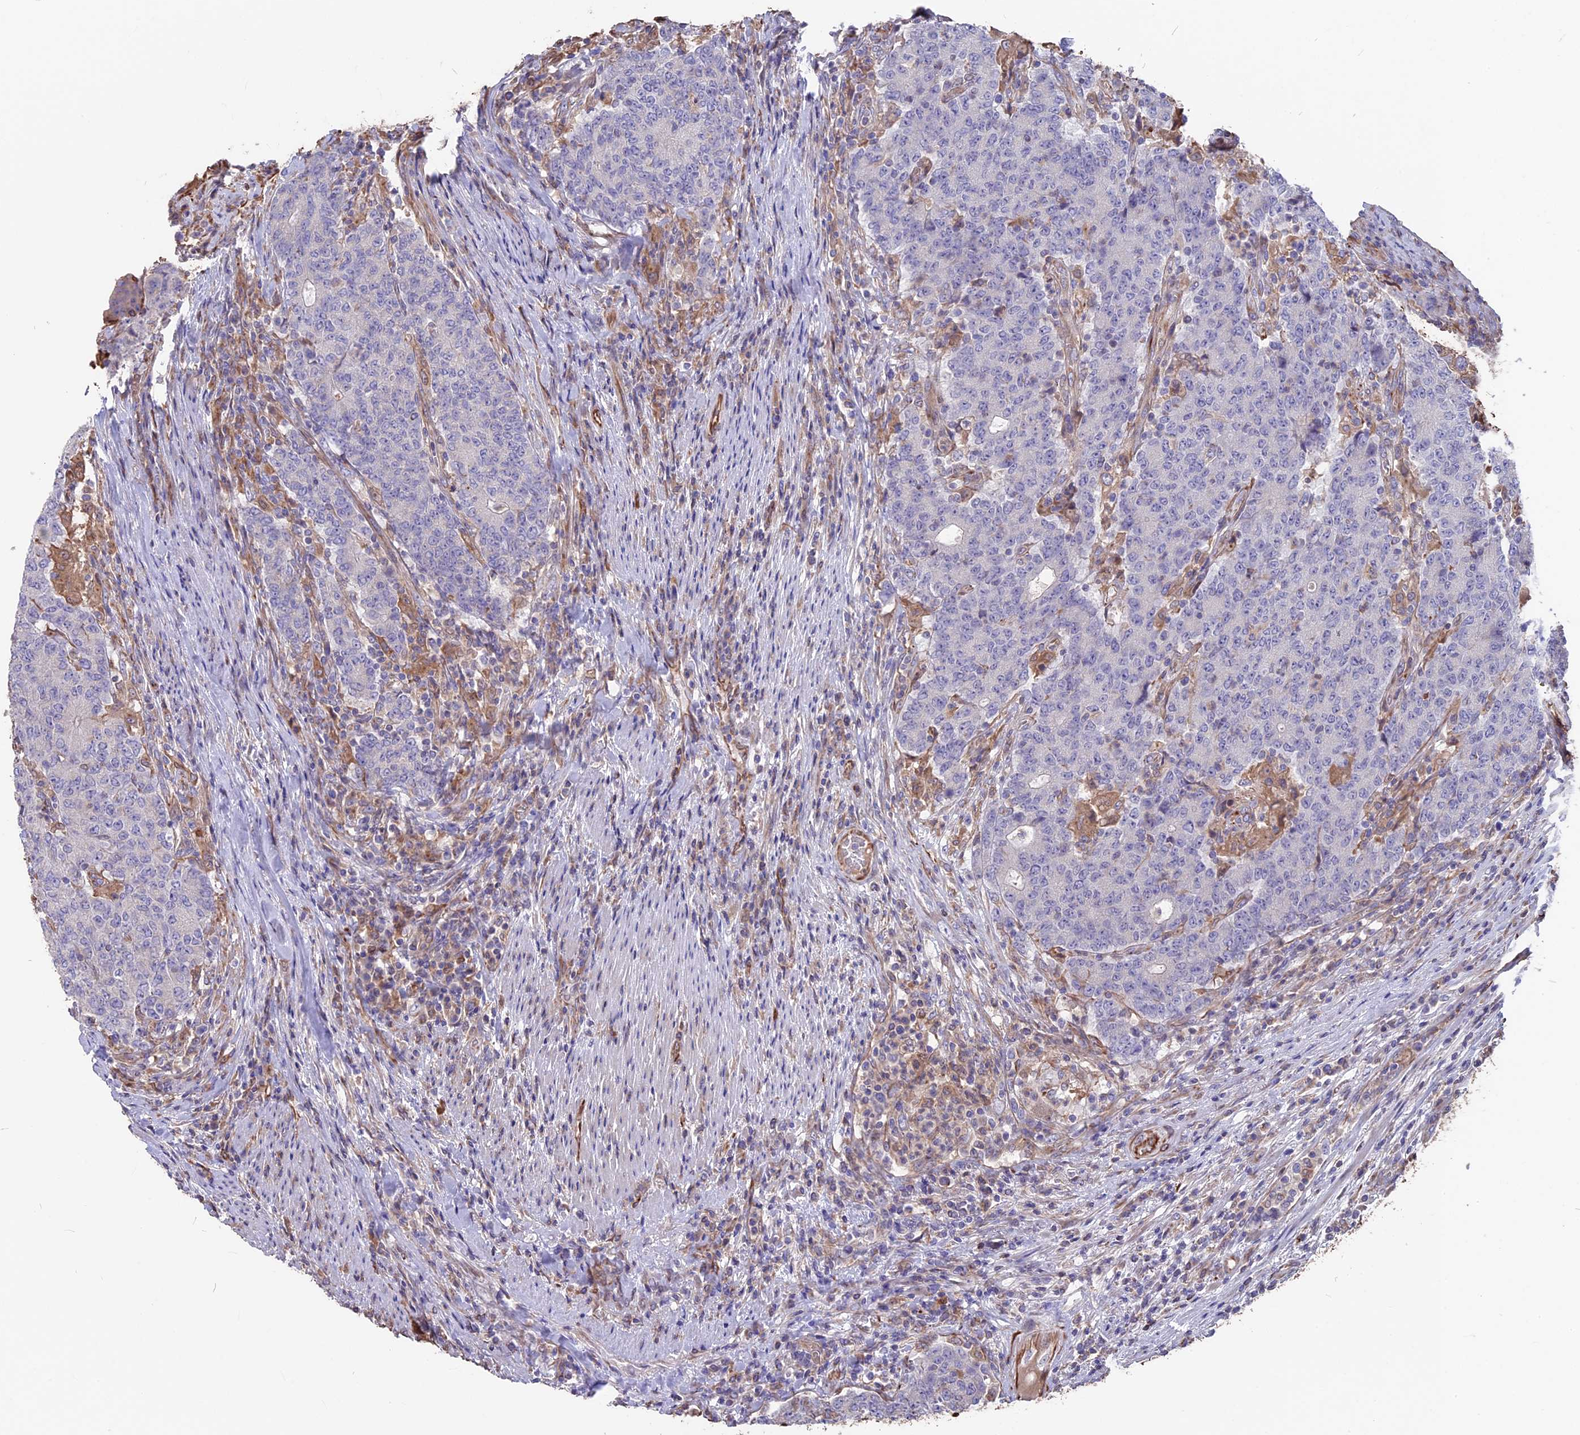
{"staining": {"intensity": "negative", "quantity": "none", "location": "none"}, "tissue": "colorectal cancer", "cell_type": "Tumor cells", "image_type": "cancer", "snomed": [{"axis": "morphology", "description": "Adenocarcinoma, NOS"}, {"axis": "topography", "description": "Colon"}], "caption": "The immunohistochemistry (IHC) photomicrograph has no significant expression in tumor cells of colorectal cancer (adenocarcinoma) tissue.", "gene": "SEH1L", "patient": {"sex": "female", "age": 75}}